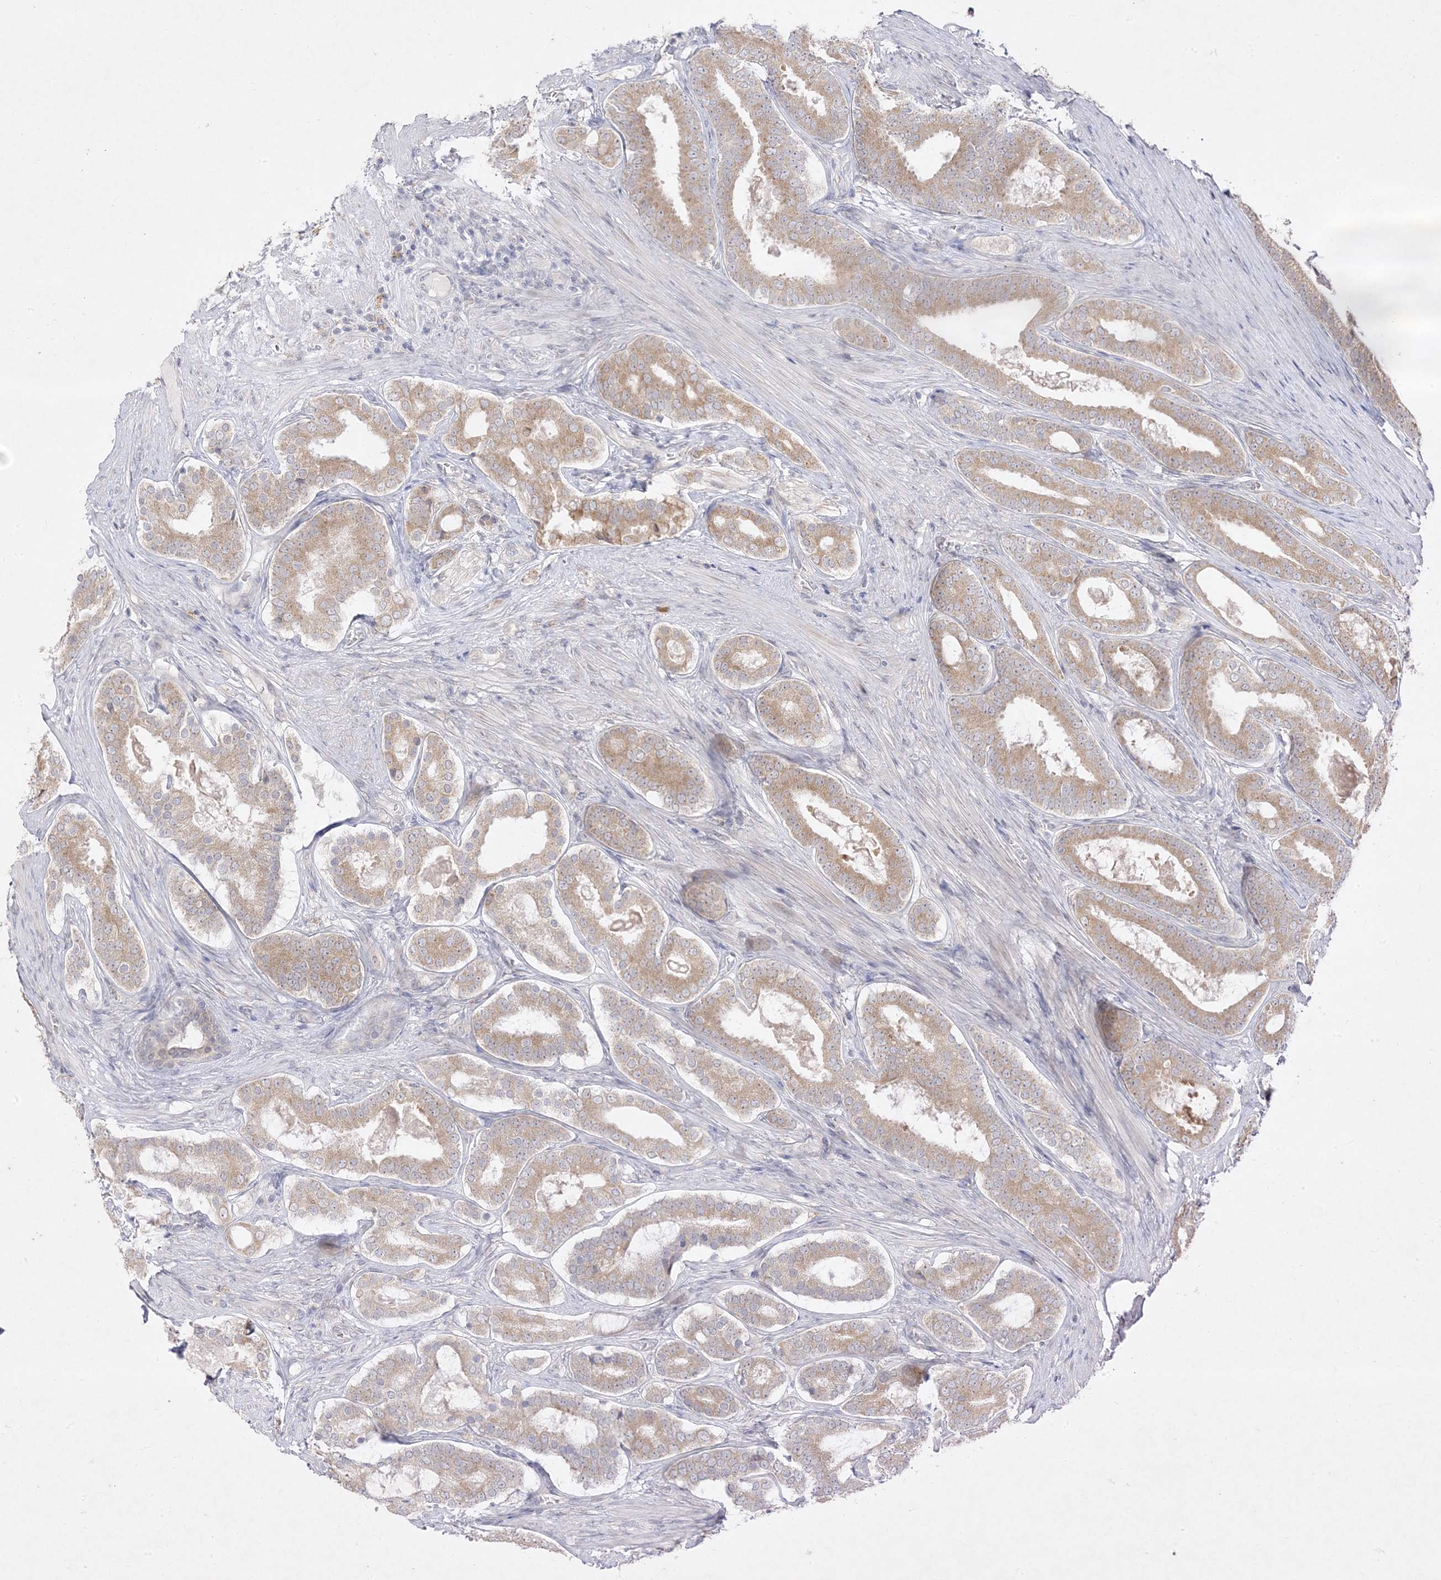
{"staining": {"intensity": "moderate", "quantity": ">75%", "location": "cytoplasmic/membranous"}, "tissue": "prostate cancer", "cell_type": "Tumor cells", "image_type": "cancer", "snomed": [{"axis": "morphology", "description": "Adenocarcinoma, High grade"}, {"axis": "topography", "description": "Prostate"}], "caption": "DAB (3,3'-diaminobenzidine) immunohistochemical staining of high-grade adenocarcinoma (prostate) demonstrates moderate cytoplasmic/membranous protein positivity in about >75% of tumor cells.", "gene": "C2CD2", "patient": {"sex": "male", "age": 60}}